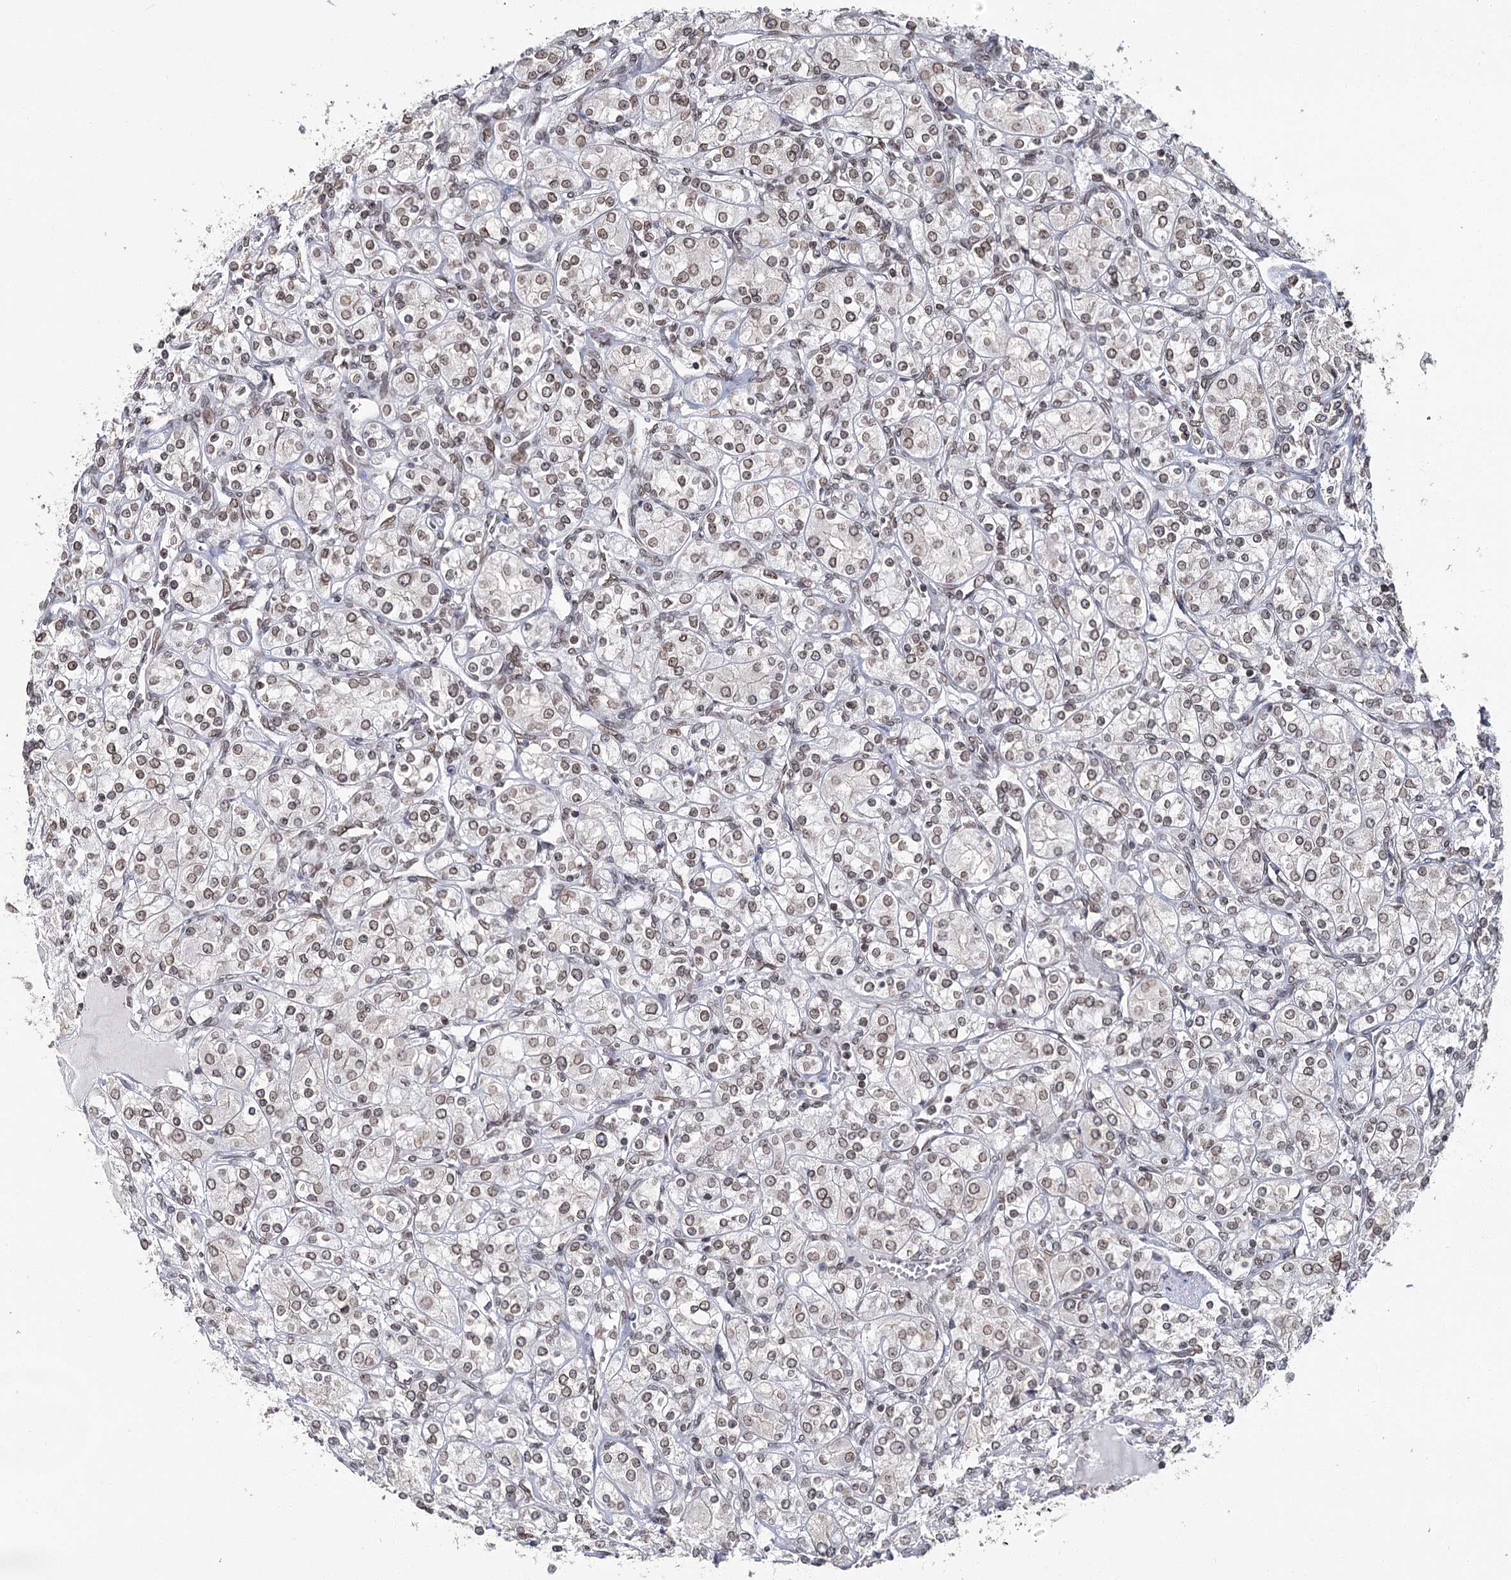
{"staining": {"intensity": "weak", "quantity": ">75%", "location": "cytoplasmic/membranous,nuclear"}, "tissue": "renal cancer", "cell_type": "Tumor cells", "image_type": "cancer", "snomed": [{"axis": "morphology", "description": "Adenocarcinoma, NOS"}, {"axis": "topography", "description": "Kidney"}], "caption": "This is an image of immunohistochemistry (IHC) staining of adenocarcinoma (renal), which shows weak expression in the cytoplasmic/membranous and nuclear of tumor cells.", "gene": "KIAA0930", "patient": {"sex": "male", "age": 77}}